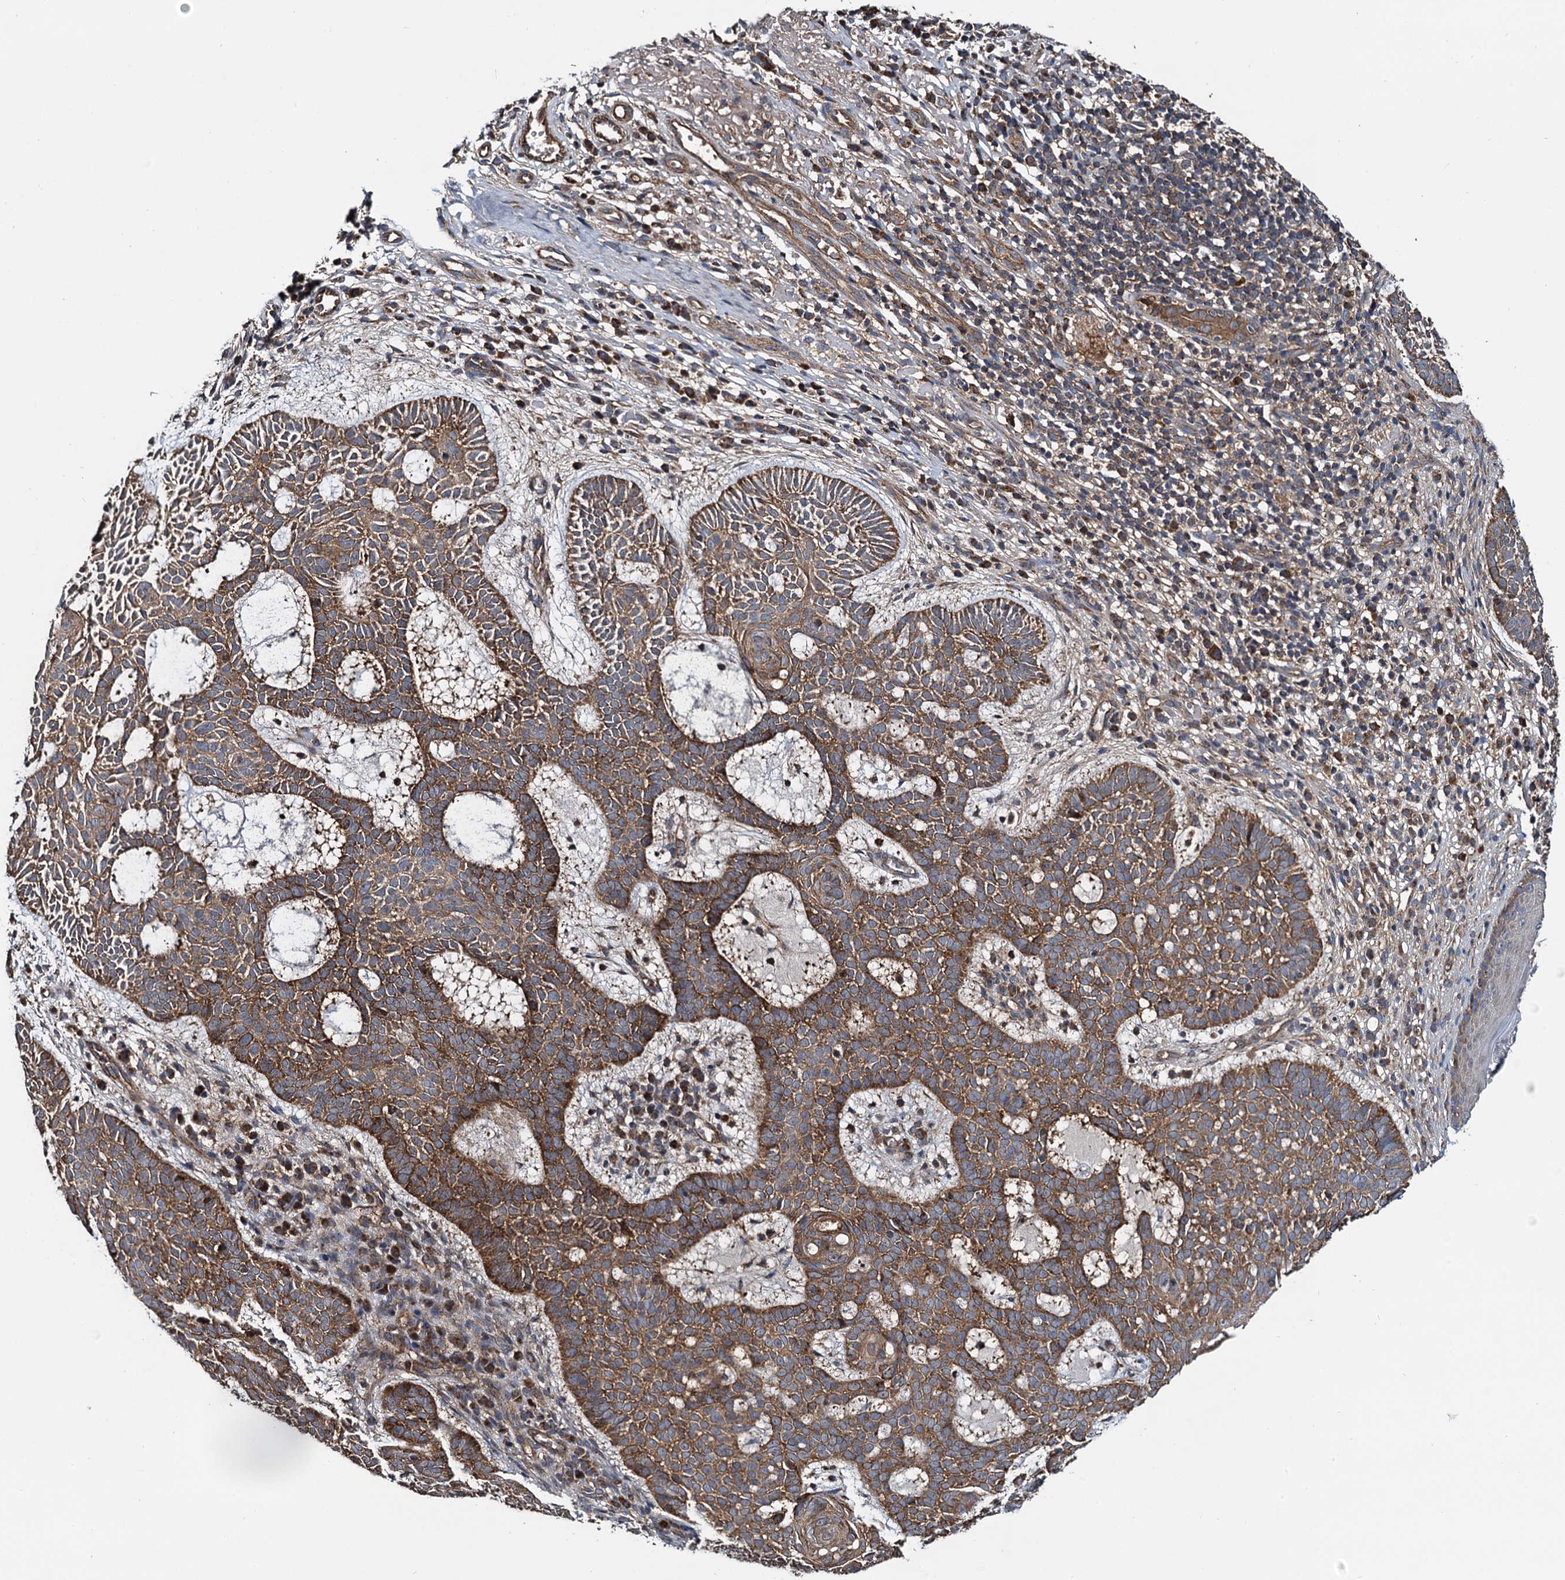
{"staining": {"intensity": "strong", "quantity": ">75%", "location": "cytoplasmic/membranous"}, "tissue": "skin cancer", "cell_type": "Tumor cells", "image_type": "cancer", "snomed": [{"axis": "morphology", "description": "Basal cell carcinoma"}, {"axis": "topography", "description": "Skin"}], "caption": "A histopathology image of basal cell carcinoma (skin) stained for a protein reveals strong cytoplasmic/membranous brown staining in tumor cells. The staining is performed using DAB (3,3'-diaminobenzidine) brown chromogen to label protein expression. The nuclei are counter-stained blue using hematoxylin.", "gene": "NEK1", "patient": {"sex": "male", "age": 85}}